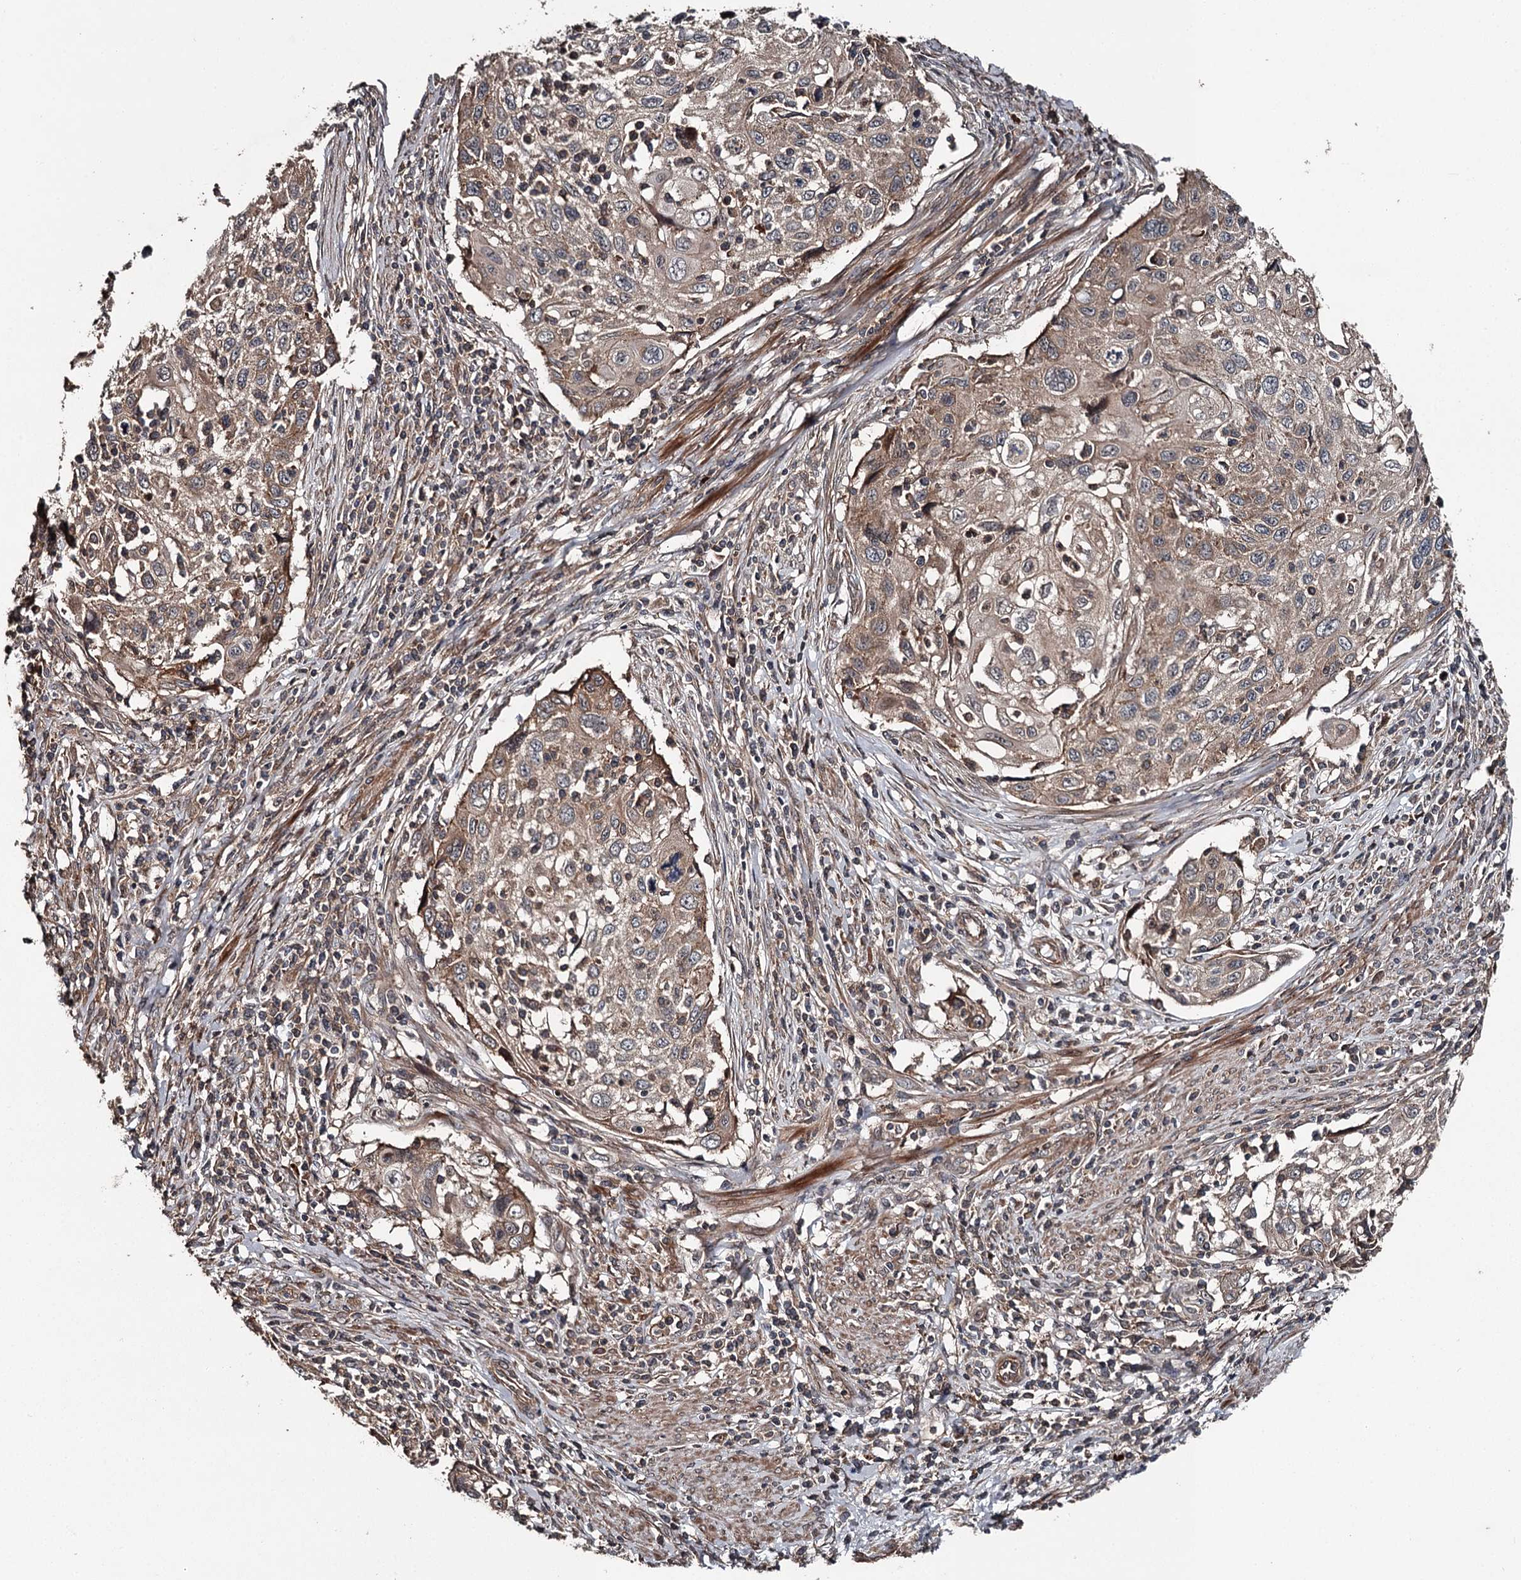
{"staining": {"intensity": "moderate", "quantity": ">75%", "location": "cytoplasmic/membranous"}, "tissue": "cervical cancer", "cell_type": "Tumor cells", "image_type": "cancer", "snomed": [{"axis": "morphology", "description": "Squamous cell carcinoma, NOS"}, {"axis": "topography", "description": "Cervix"}], "caption": "An image of squamous cell carcinoma (cervical) stained for a protein displays moderate cytoplasmic/membranous brown staining in tumor cells.", "gene": "RAB21", "patient": {"sex": "female", "age": 70}}